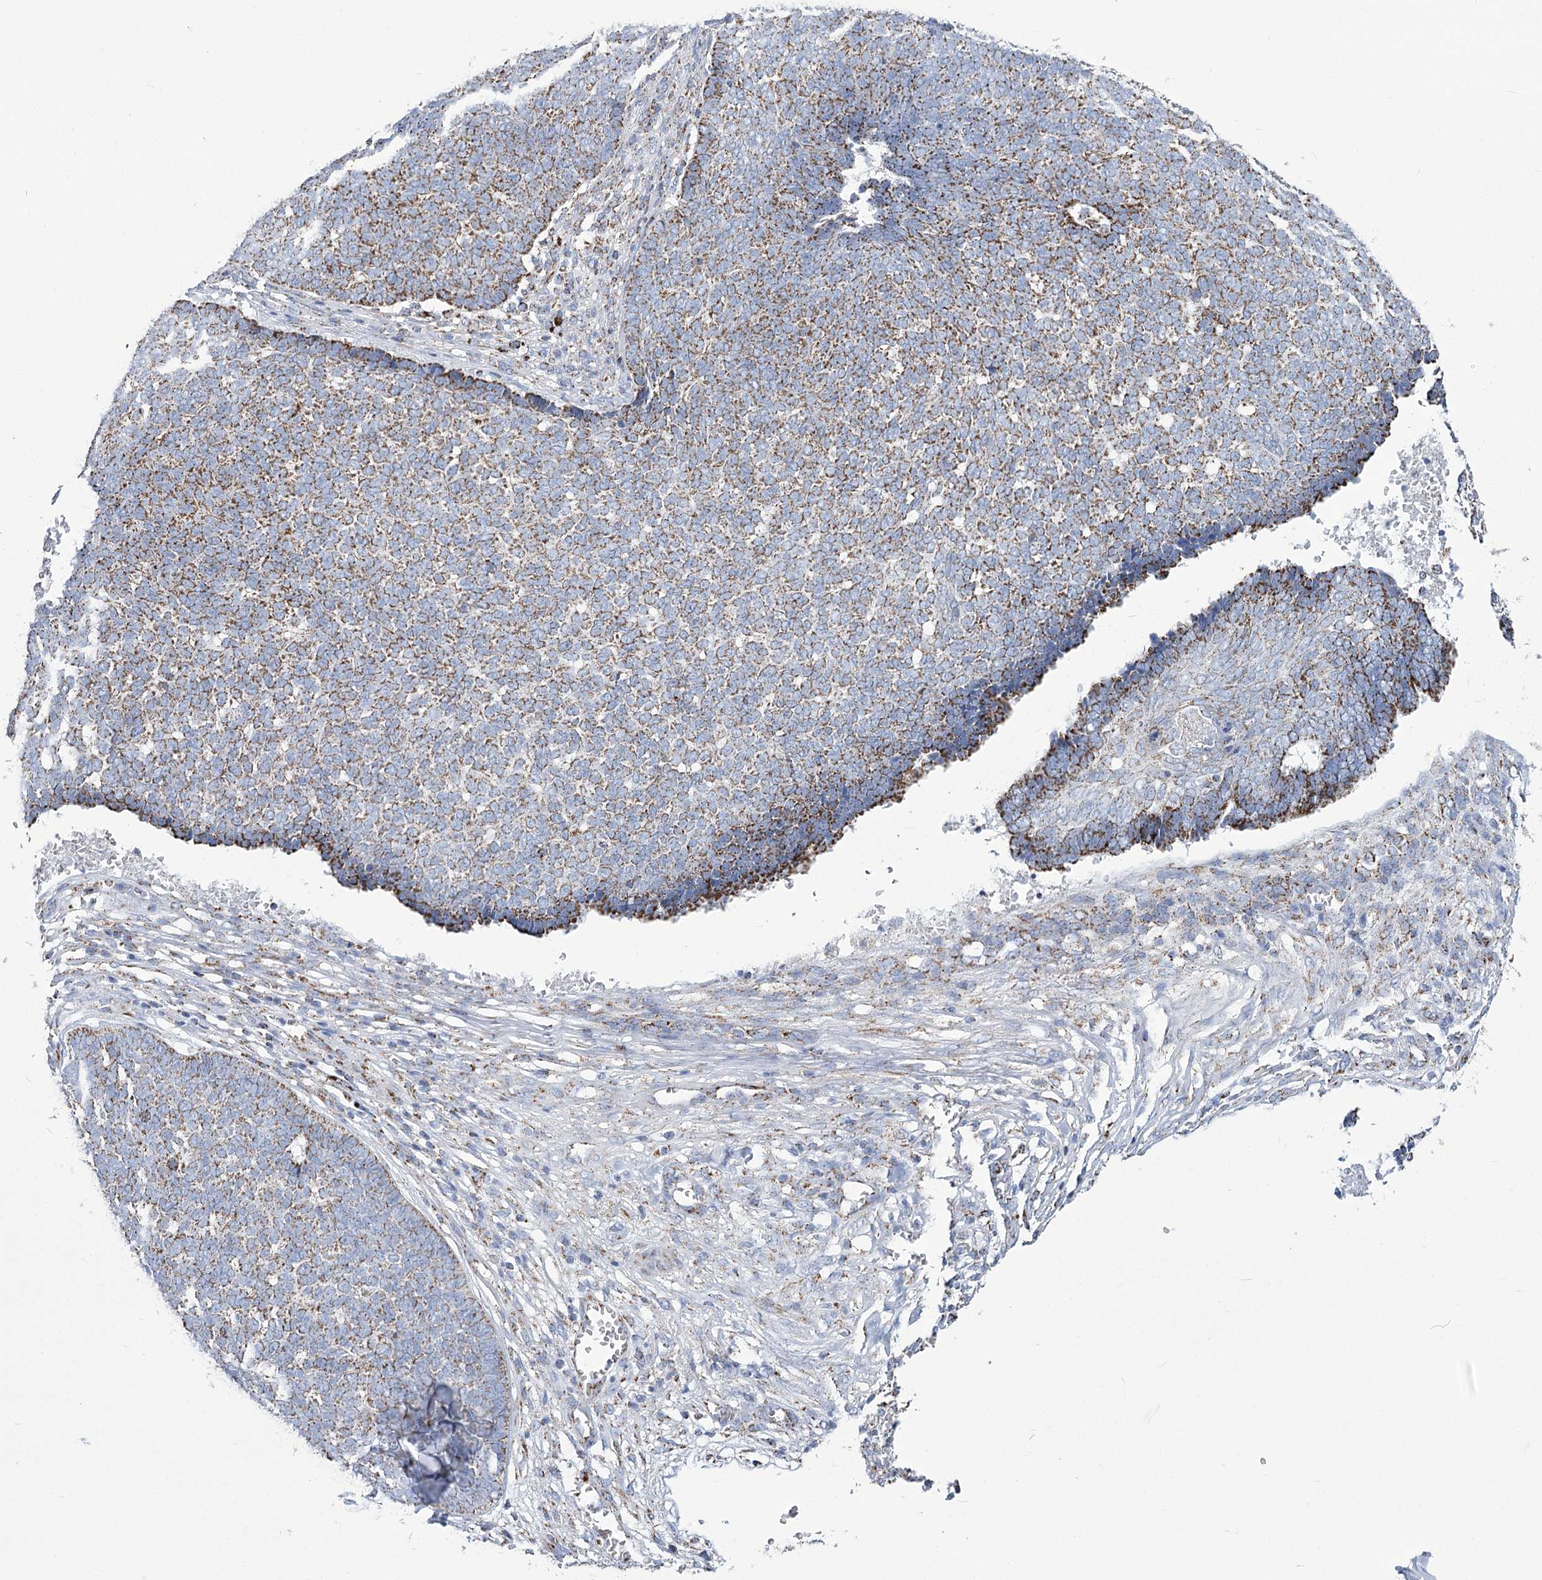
{"staining": {"intensity": "strong", "quantity": "25%-75%", "location": "cytoplasmic/membranous"}, "tissue": "skin cancer", "cell_type": "Tumor cells", "image_type": "cancer", "snomed": [{"axis": "morphology", "description": "Basal cell carcinoma"}, {"axis": "topography", "description": "Skin"}], "caption": "Protein staining of skin basal cell carcinoma tissue exhibits strong cytoplasmic/membranous expression in about 25%-75% of tumor cells. Using DAB (brown) and hematoxylin (blue) stains, captured at high magnification using brightfield microscopy.", "gene": "PDHB", "patient": {"sex": "male", "age": 84}}